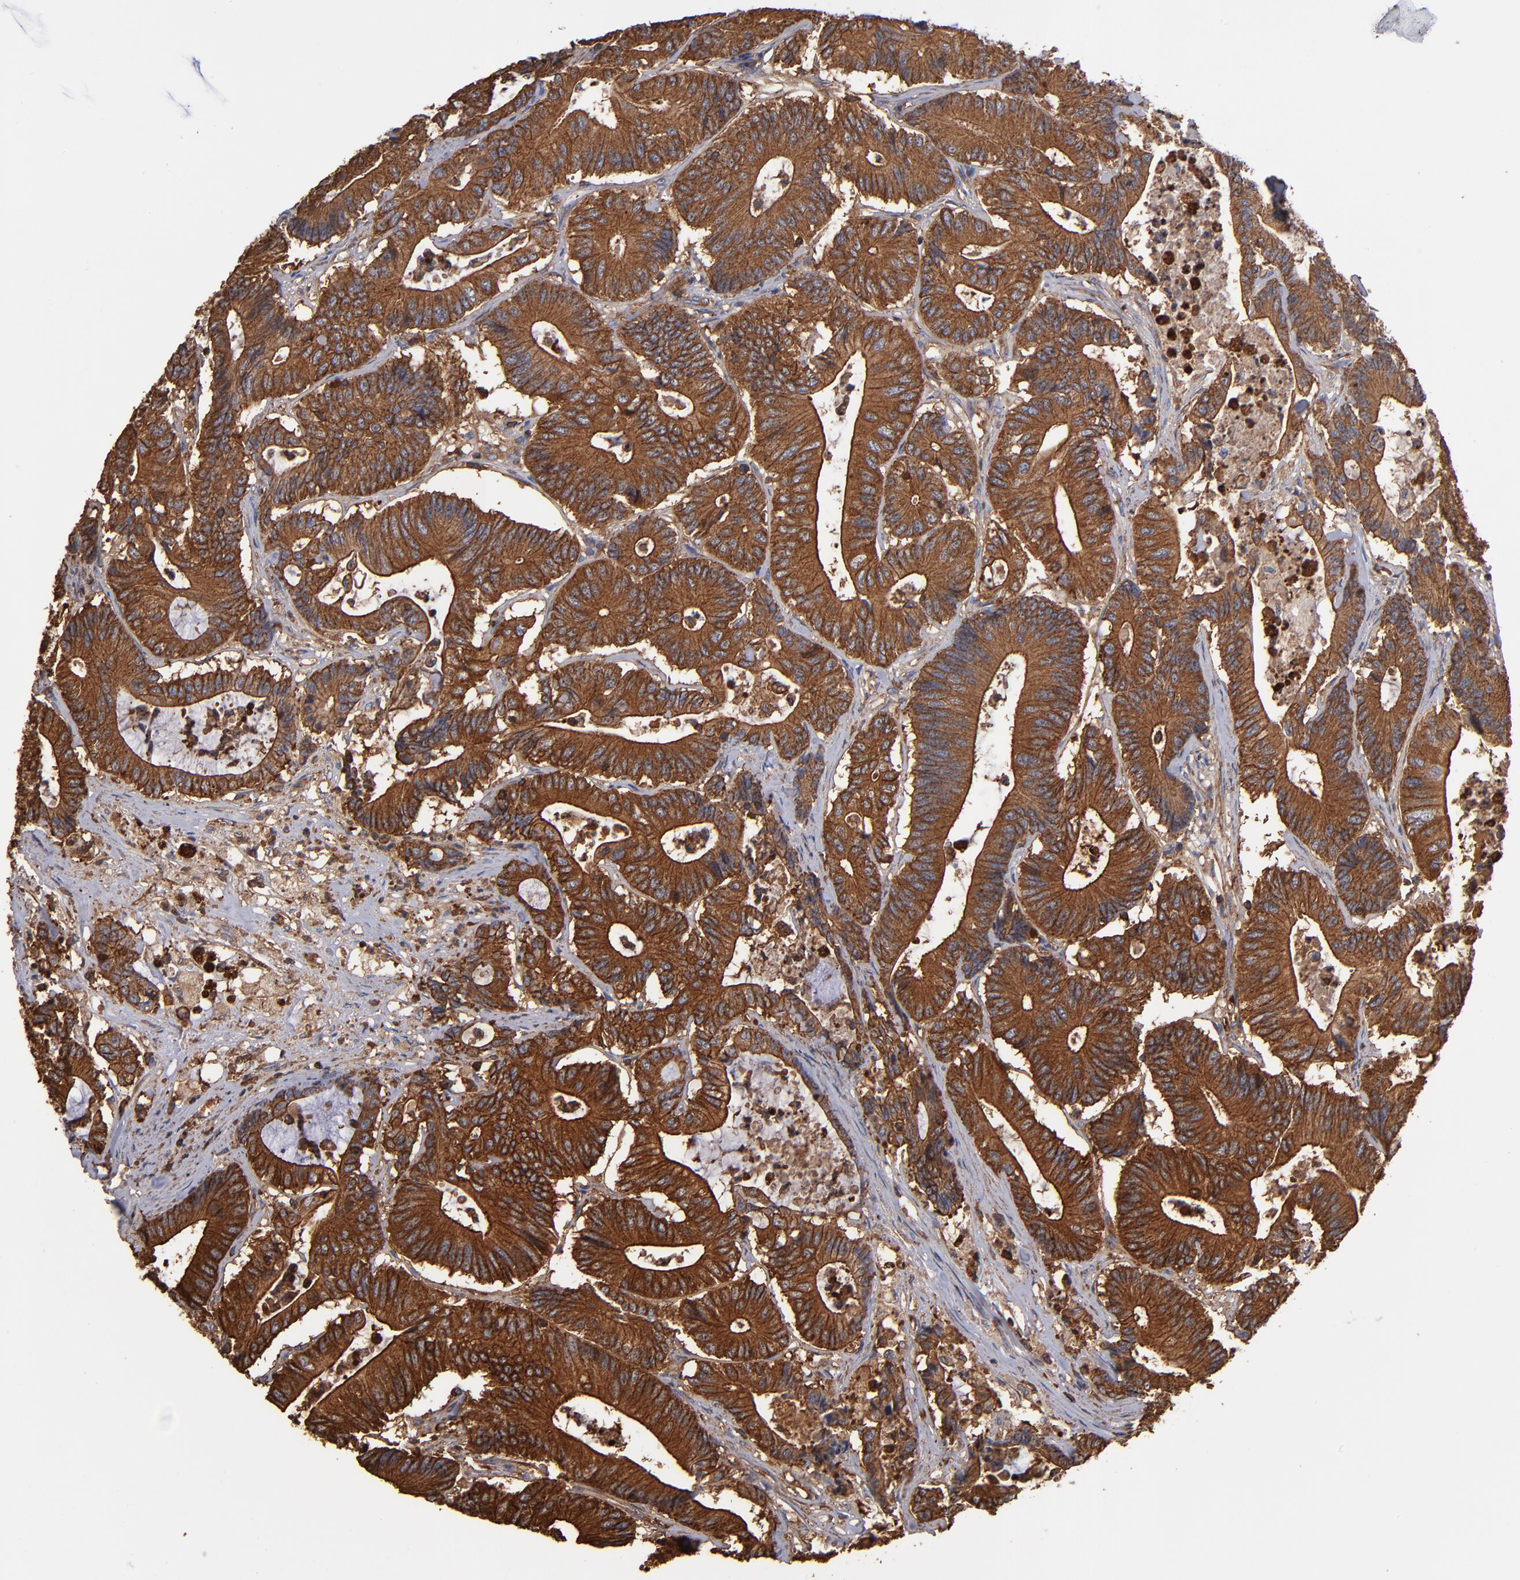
{"staining": {"intensity": "moderate", "quantity": ">75%", "location": "cytoplasmic/membranous"}, "tissue": "colorectal cancer", "cell_type": "Tumor cells", "image_type": "cancer", "snomed": [{"axis": "morphology", "description": "Adenocarcinoma, NOS"}, {"axis": "topography", "description": "Colon"}], "caption": "Approximately >75% of tumor cells in adenocarcinoma (colorectal) display moderate cytoplasmic/membranous protein positivity as visualized by brown immunohistochemical staining.", "gene": "ACTN4", "patient": {"sex": "female", "age": 84}}